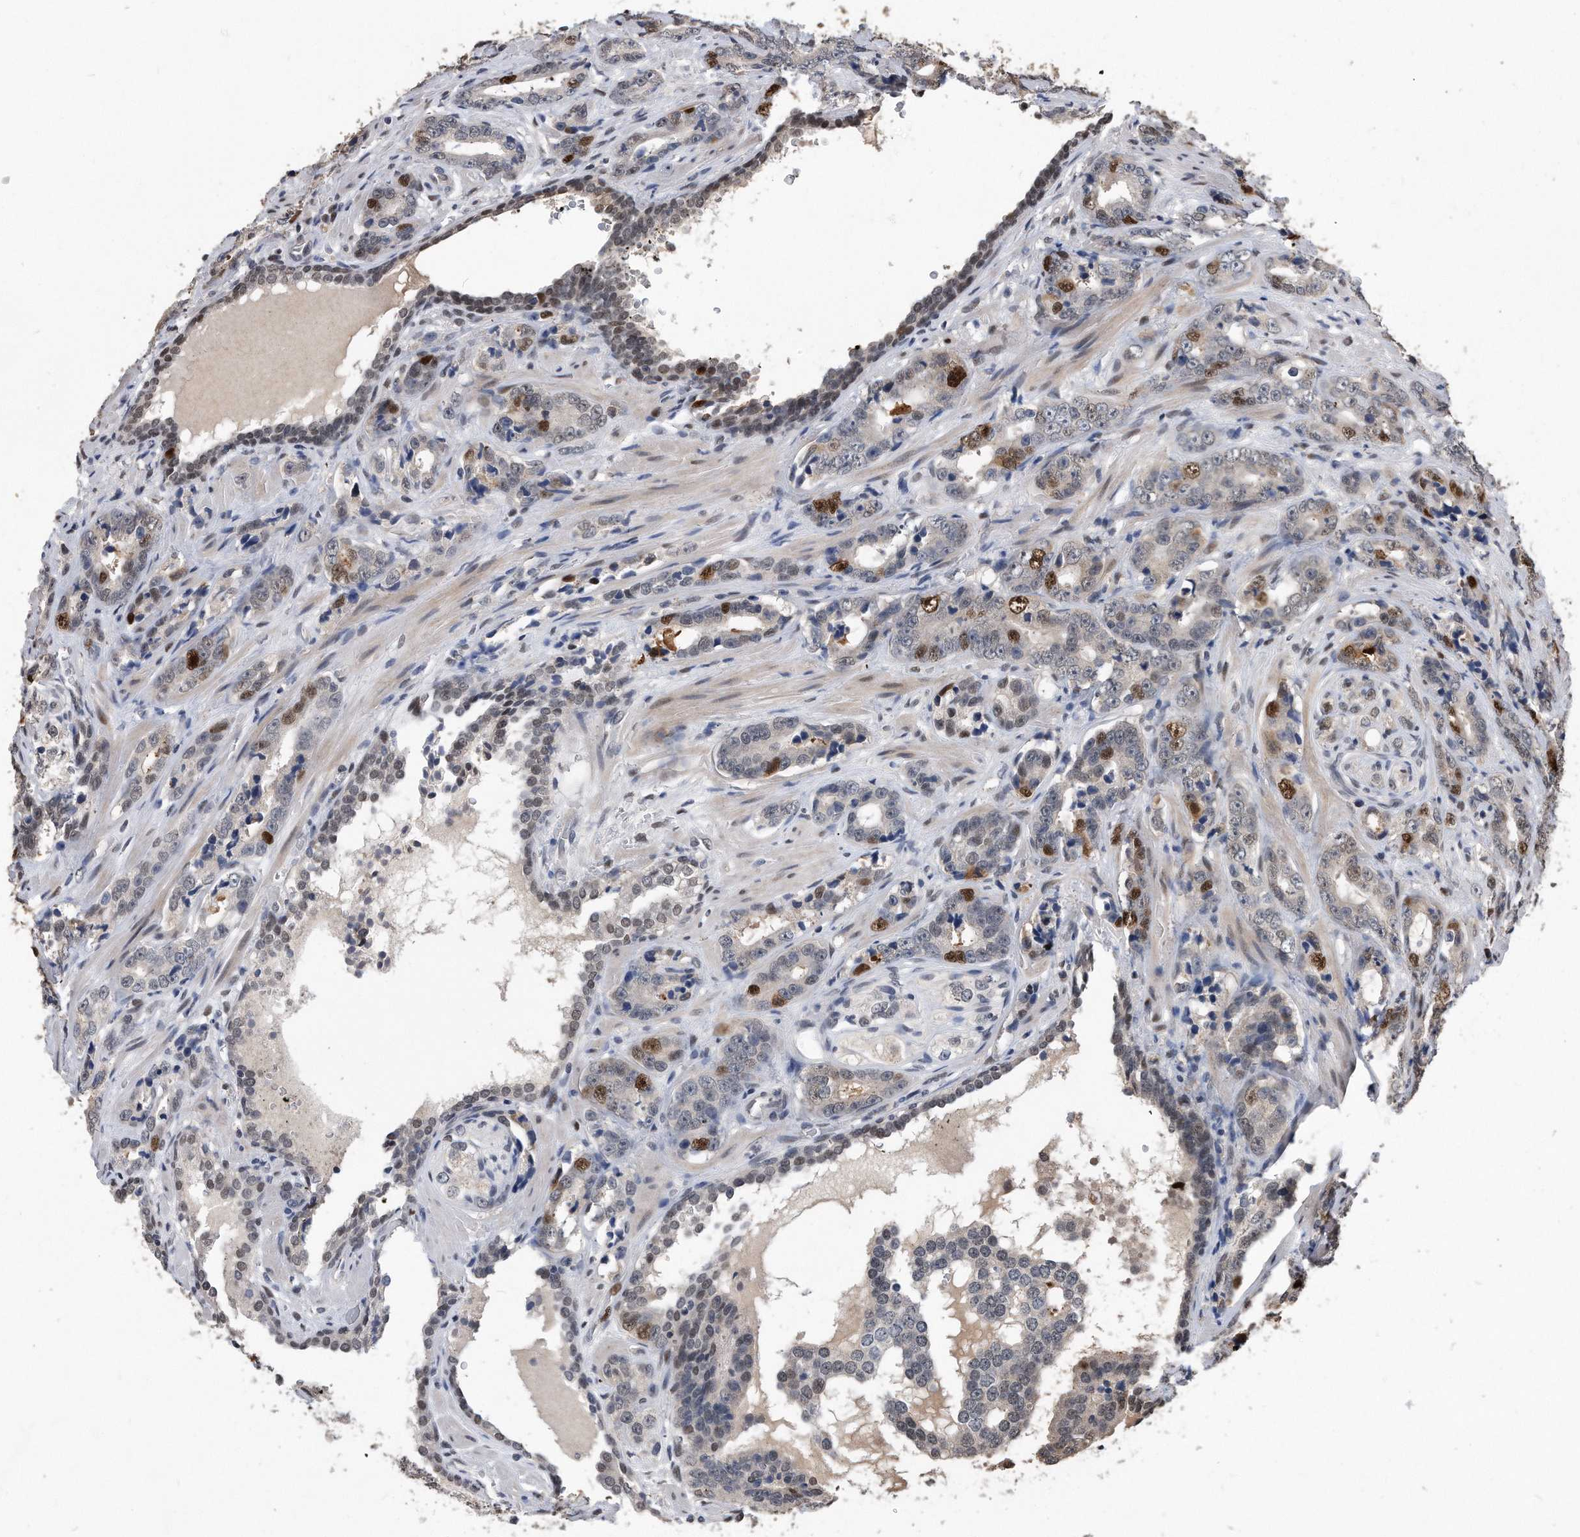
{"staining": {"intensity": "strong", "quantity": "<25%", "location": "nuclear"}, "tissue": "prostate cancer", "cell_type": "Tumor cells", "image_type": "cancer", "snomed": [{"axis": "morphology", "description": "Adenocarcinoma, High grade"}, {"axis": "topography", "description": "Prostate"}], "caption": "Adenocarcinoma (high-grade) (prostate) stained with a brown dye demonstrates strong nuclear positive staining in about <25% of tumor cells.", "gene": "PCNA", "patient": {"sex": "male", "age": 62}}